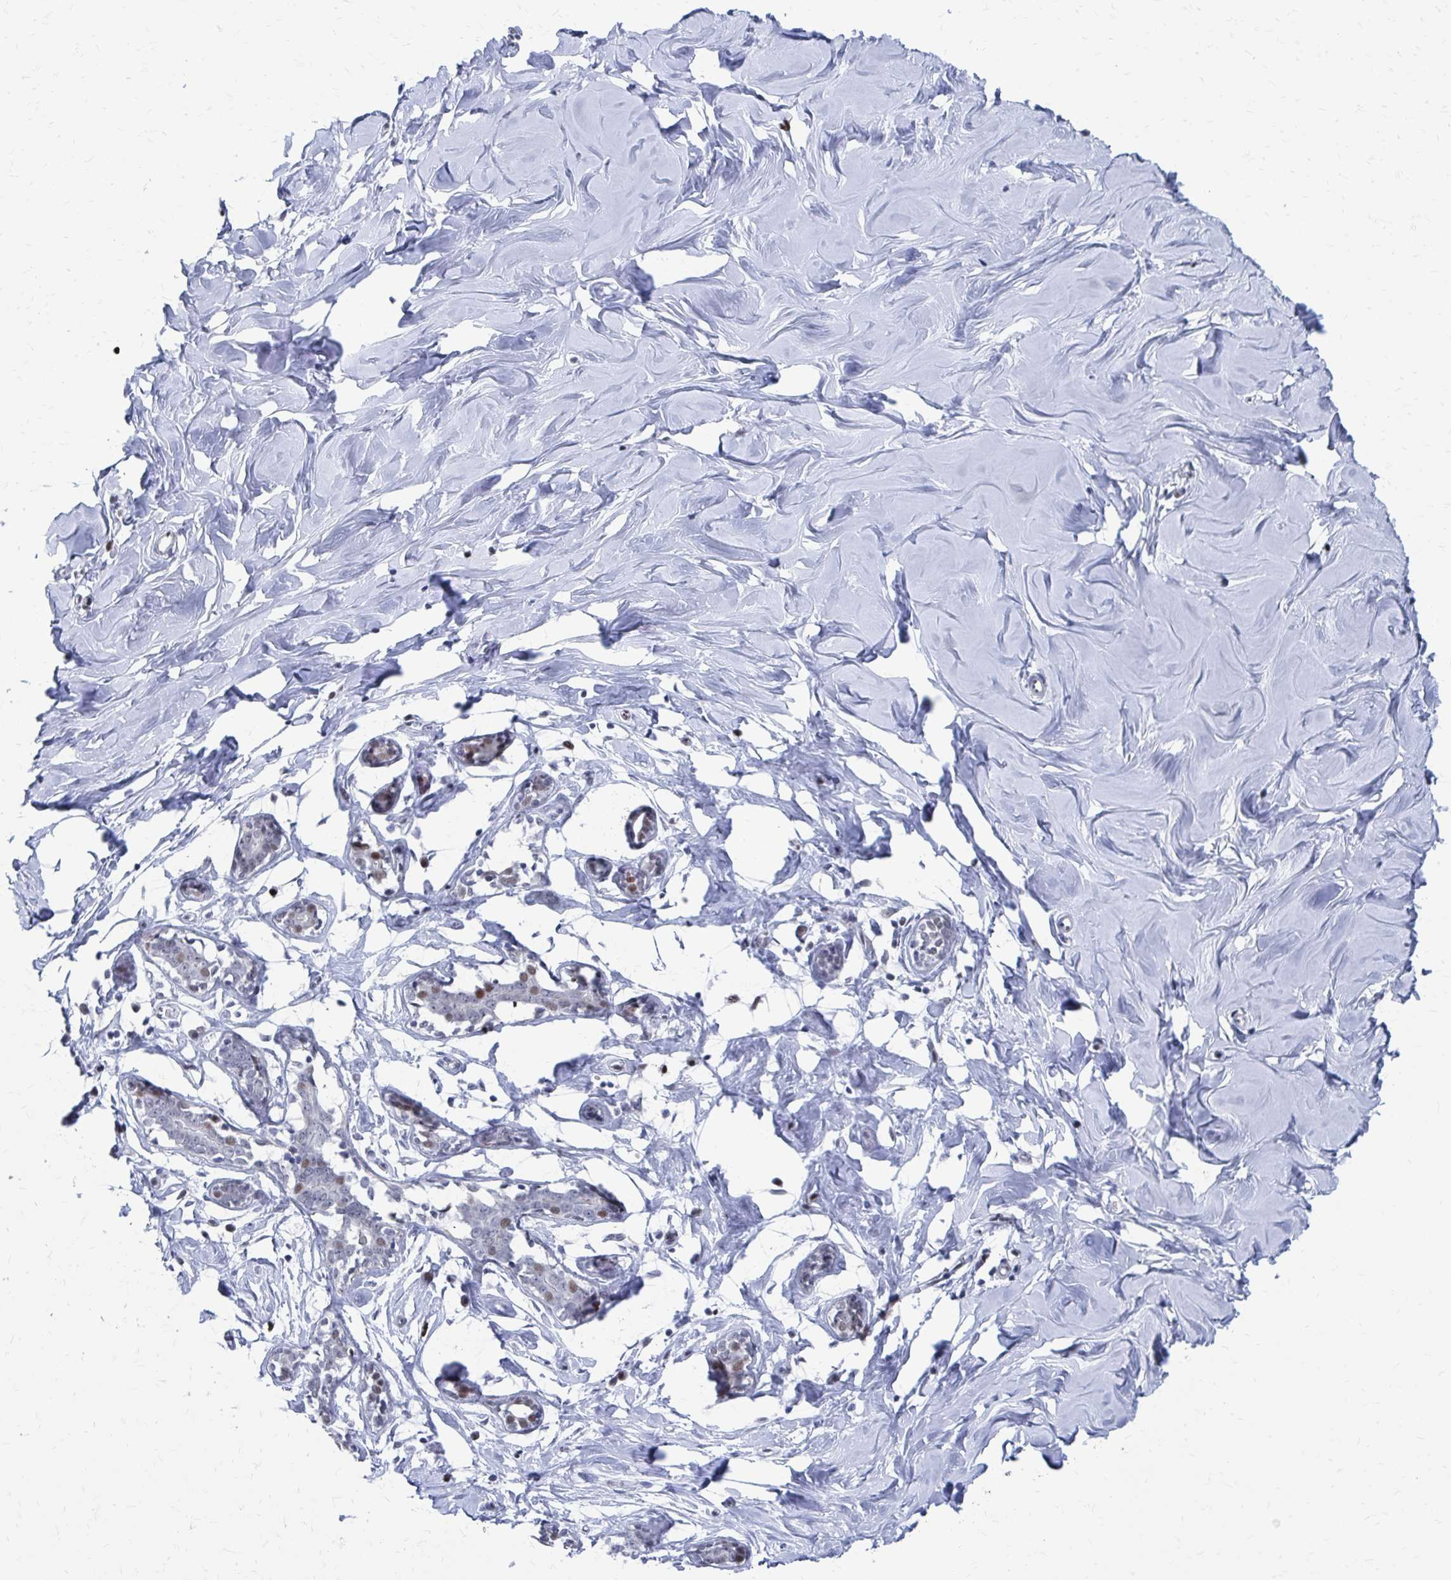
{"staining": {"intensity": "negative", "quantity": "none", "location": "none"}, "tissue": "breast", "cell_type": "Adipocytes", "image_type": "normal", "snomed": [{"axis": "morphology", "description": "Normal tissue, NOS"}, {"axis": "topography", "description": "Breast"}], "caption": "Micrograph shows no significant protein expression in adipocytes of benign breast. Nuclei are stained in blue.", "gene": "CDIN1", "patient": {"sex": "female", "age": 27}}